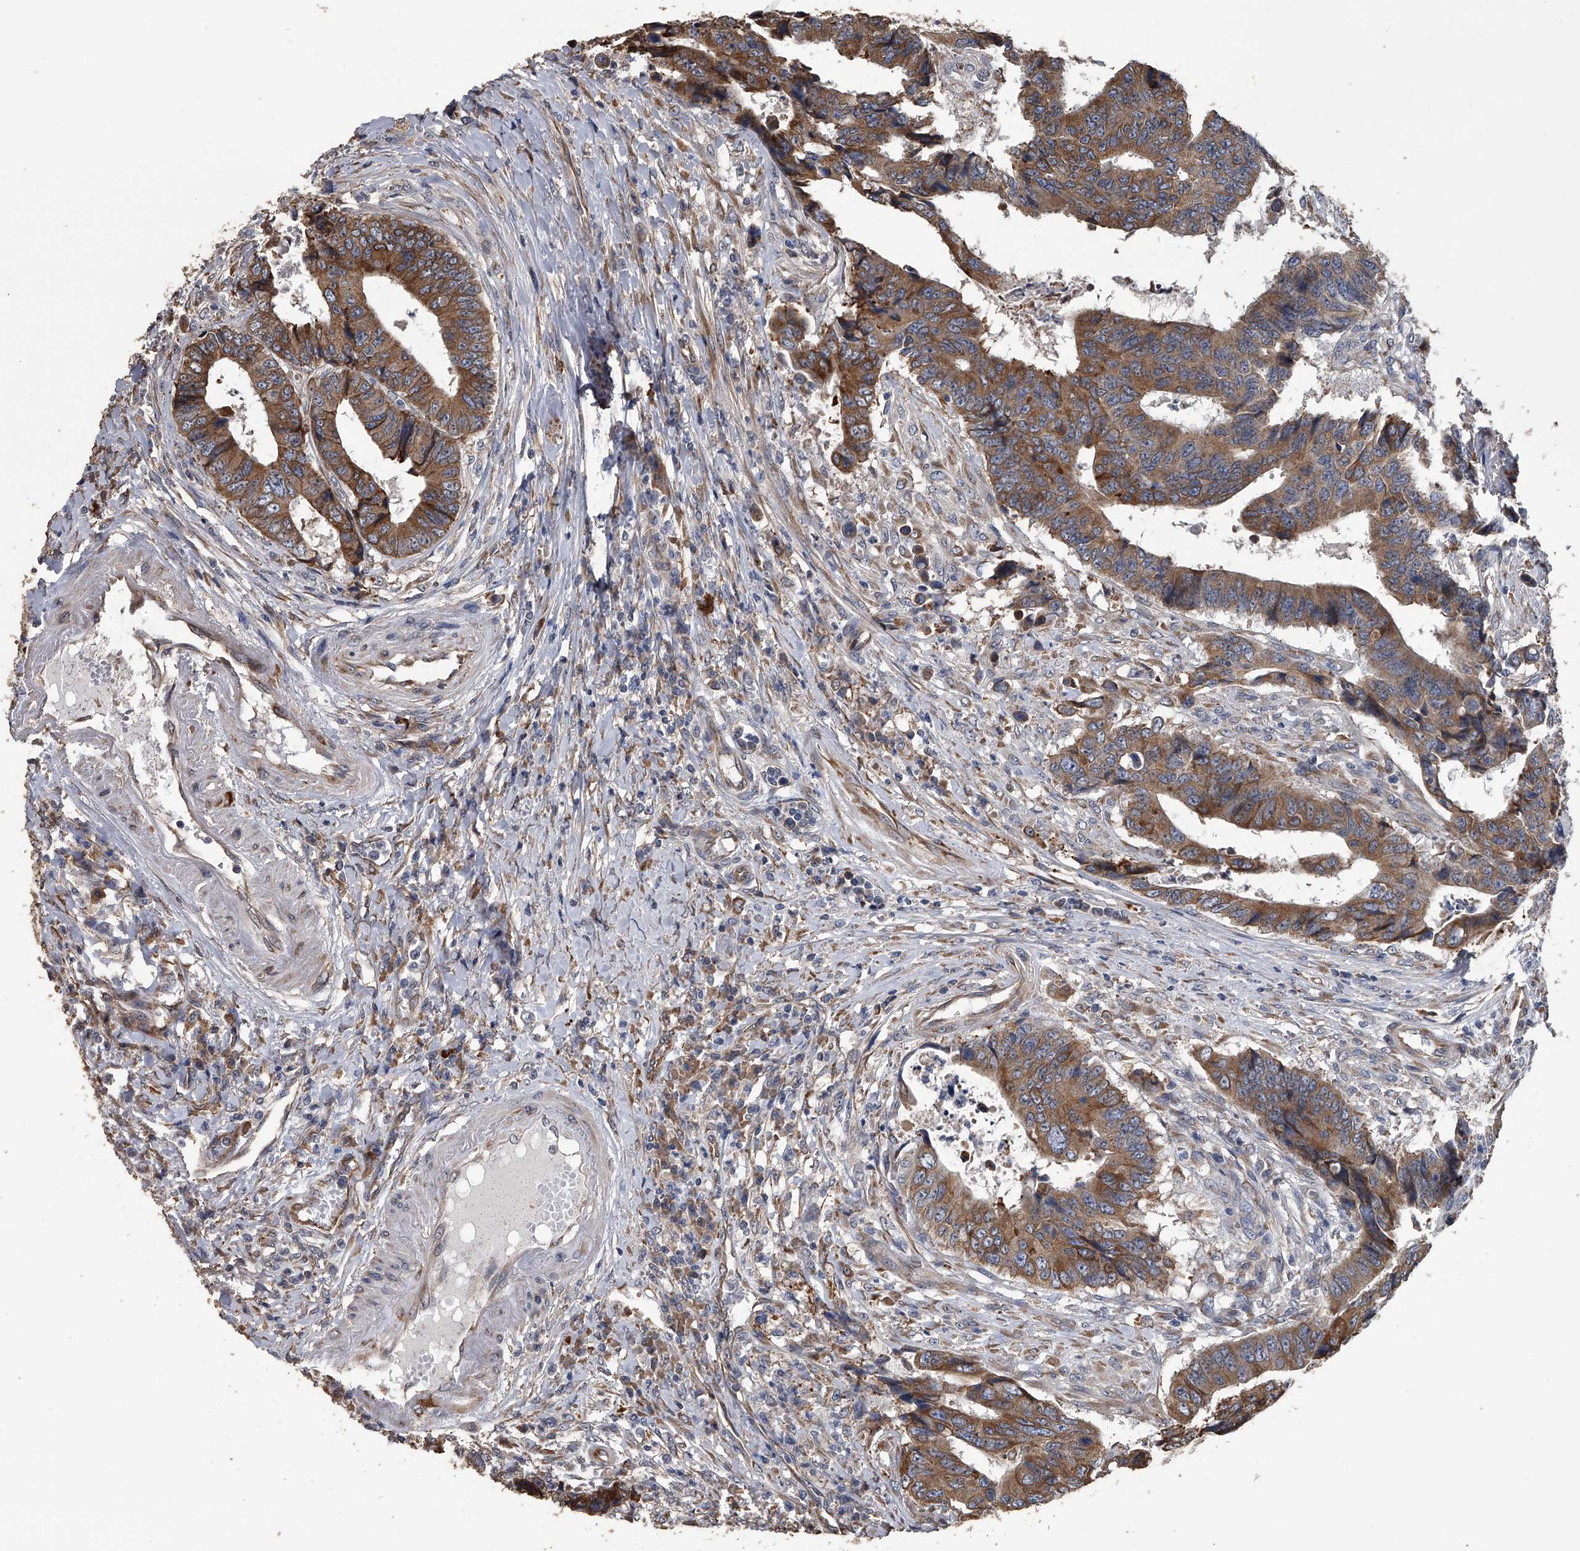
{"staining": {"intensity": "moderate", "quantity": ">75%", "location": "cytoplasmic/membranous"}, "tissue": "colorectal cancer", "cell_type": "Tumor cells", "image_type": "cancer", "snomed": [{"axis": "morphology", "description": "Adenocarcinoma, NOS"}, {"axis": "topography", "description": "Rectum"}], "caption": "Tumor cells display medium levels of moderate cytoplasmic/membranous expression in about >75% of cells in human colorectal cancer (adenocarcinoma). (DAB (3,3'-diaminobenzidine) = brown stain, brightfield microscopy at high magnification).", "gene": "PCLO", "patient": {"sex": "male", "age": 84}}